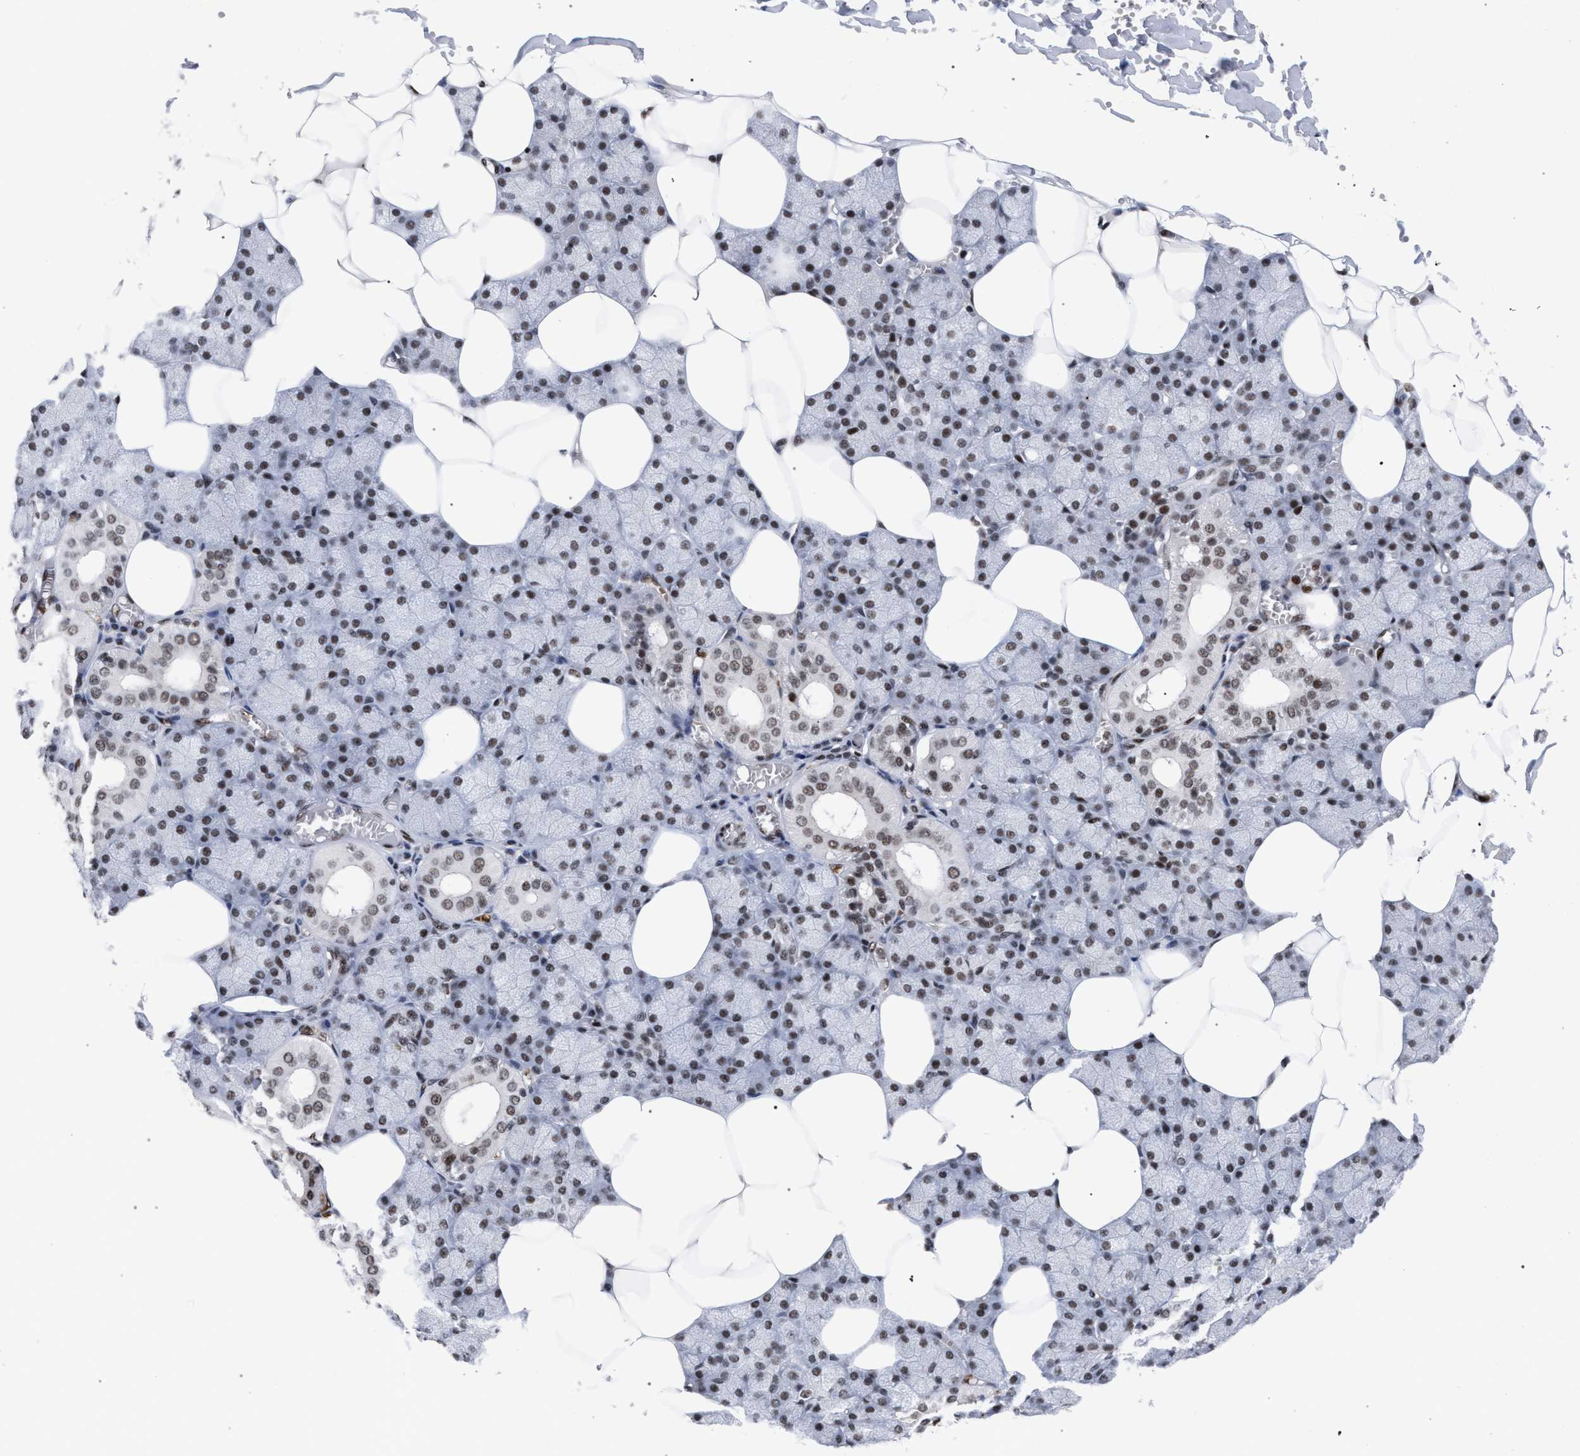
{"staining": {"intensity": "moderate", "quantity": ">75%", "location": "nuclear"}, "tissue": "salivary gland", "cell_type": "Glandular cells", "image_type": "normal", "snomed": [{"axis": "morphology", "description": "Normal tissue, NOS"}, {"axis": "topography", "description": "Salivary gland"}], "caption": "Glandular cells demonstrate moderate nuclear positivity in about >75% of cells in benign salivary gland. (DAB (3,3'-diaminobenzidine) IHC with brightfield microscopy, high magnification).", "gene": "SCAF4", "patient": {"sex": "male", "age": 62}}